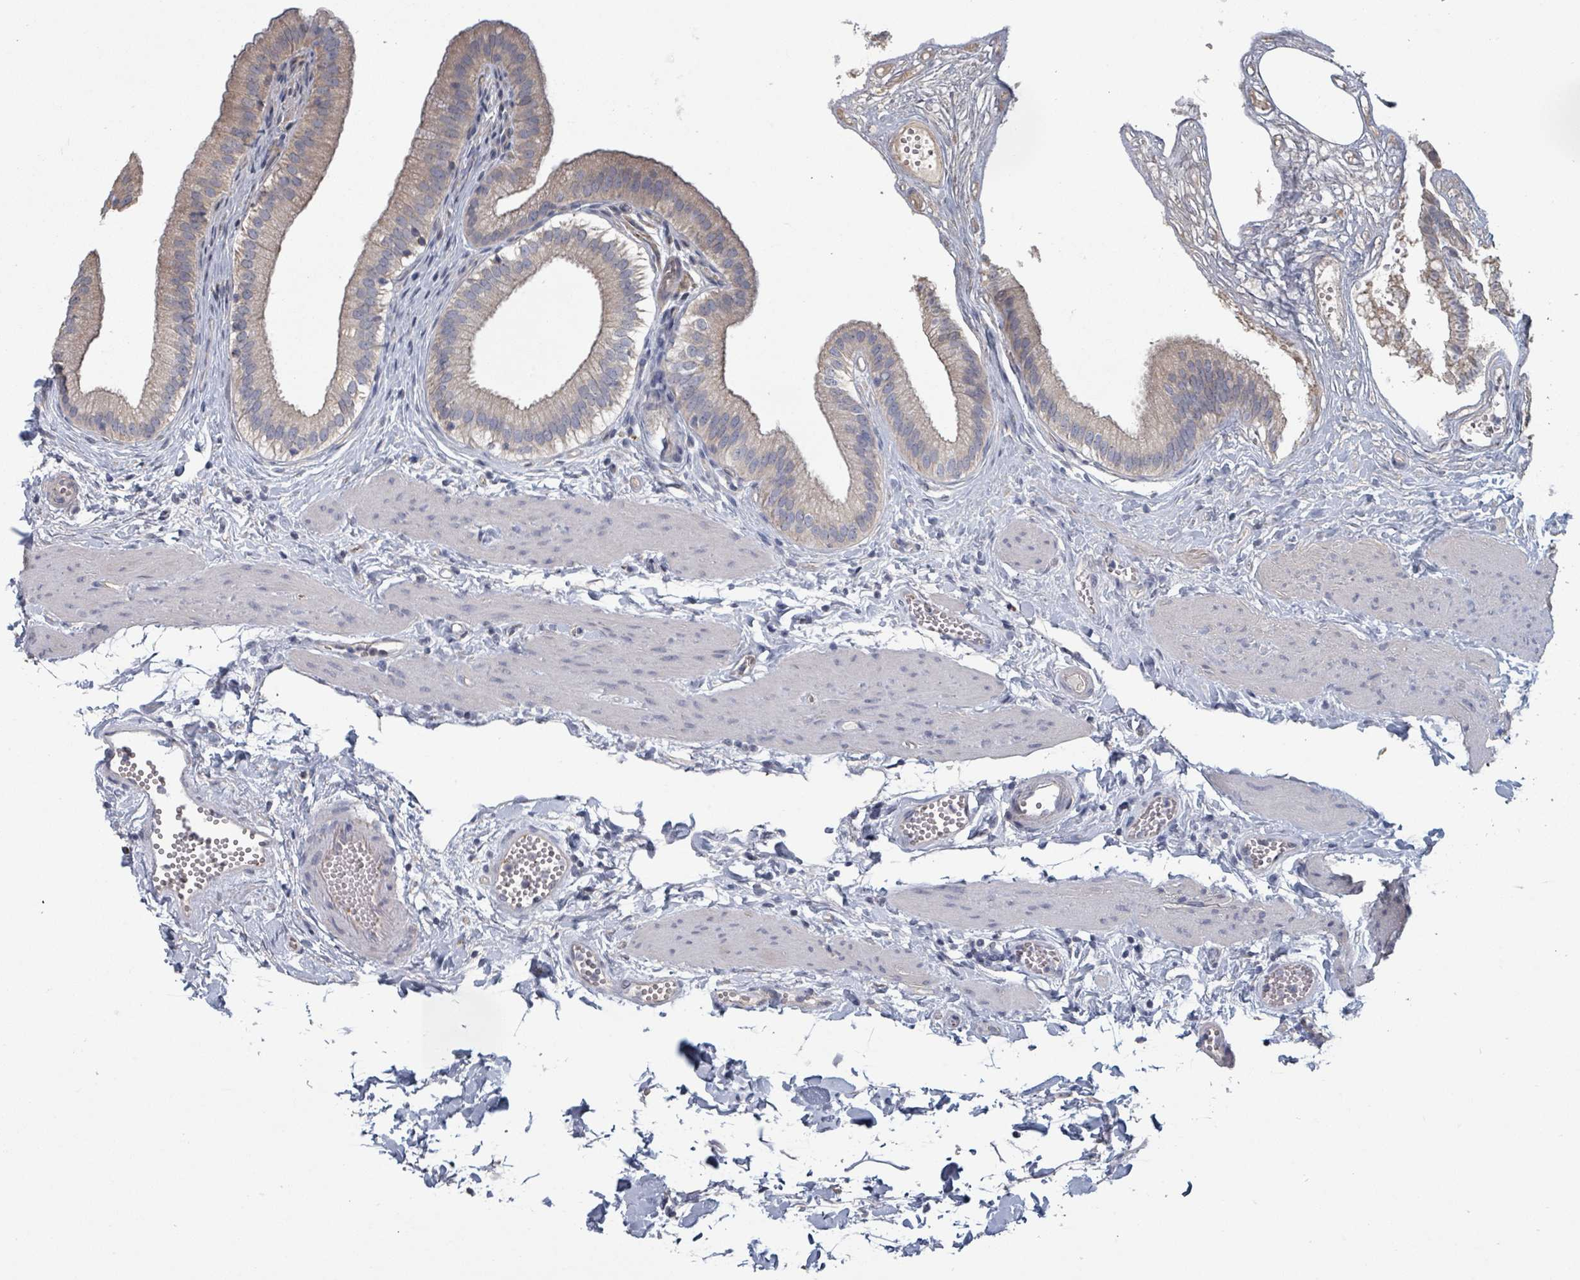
{"staining": {"intensity": "weak", "quantity": "25%-75%", "location": "cytoplasmic/membranous"}, "tissue": "gallbladder", "cell_type": "Glandular cells", "image_type": "normal", "snomed": [{"axis": "morphology", "description": "Normal tissue, NOS"}, {"axis": "topography", "description": "Gallbladder"}], "caption": "Protein positivity by immunohistochemistry (IHC) demonstrates weak cytoplasmic/membranous expression in approximately 25%-75% of glandular cells in normal gallbladder.", "gene": "PLAUR", "patient": {"sex": "female", "age": 54}}